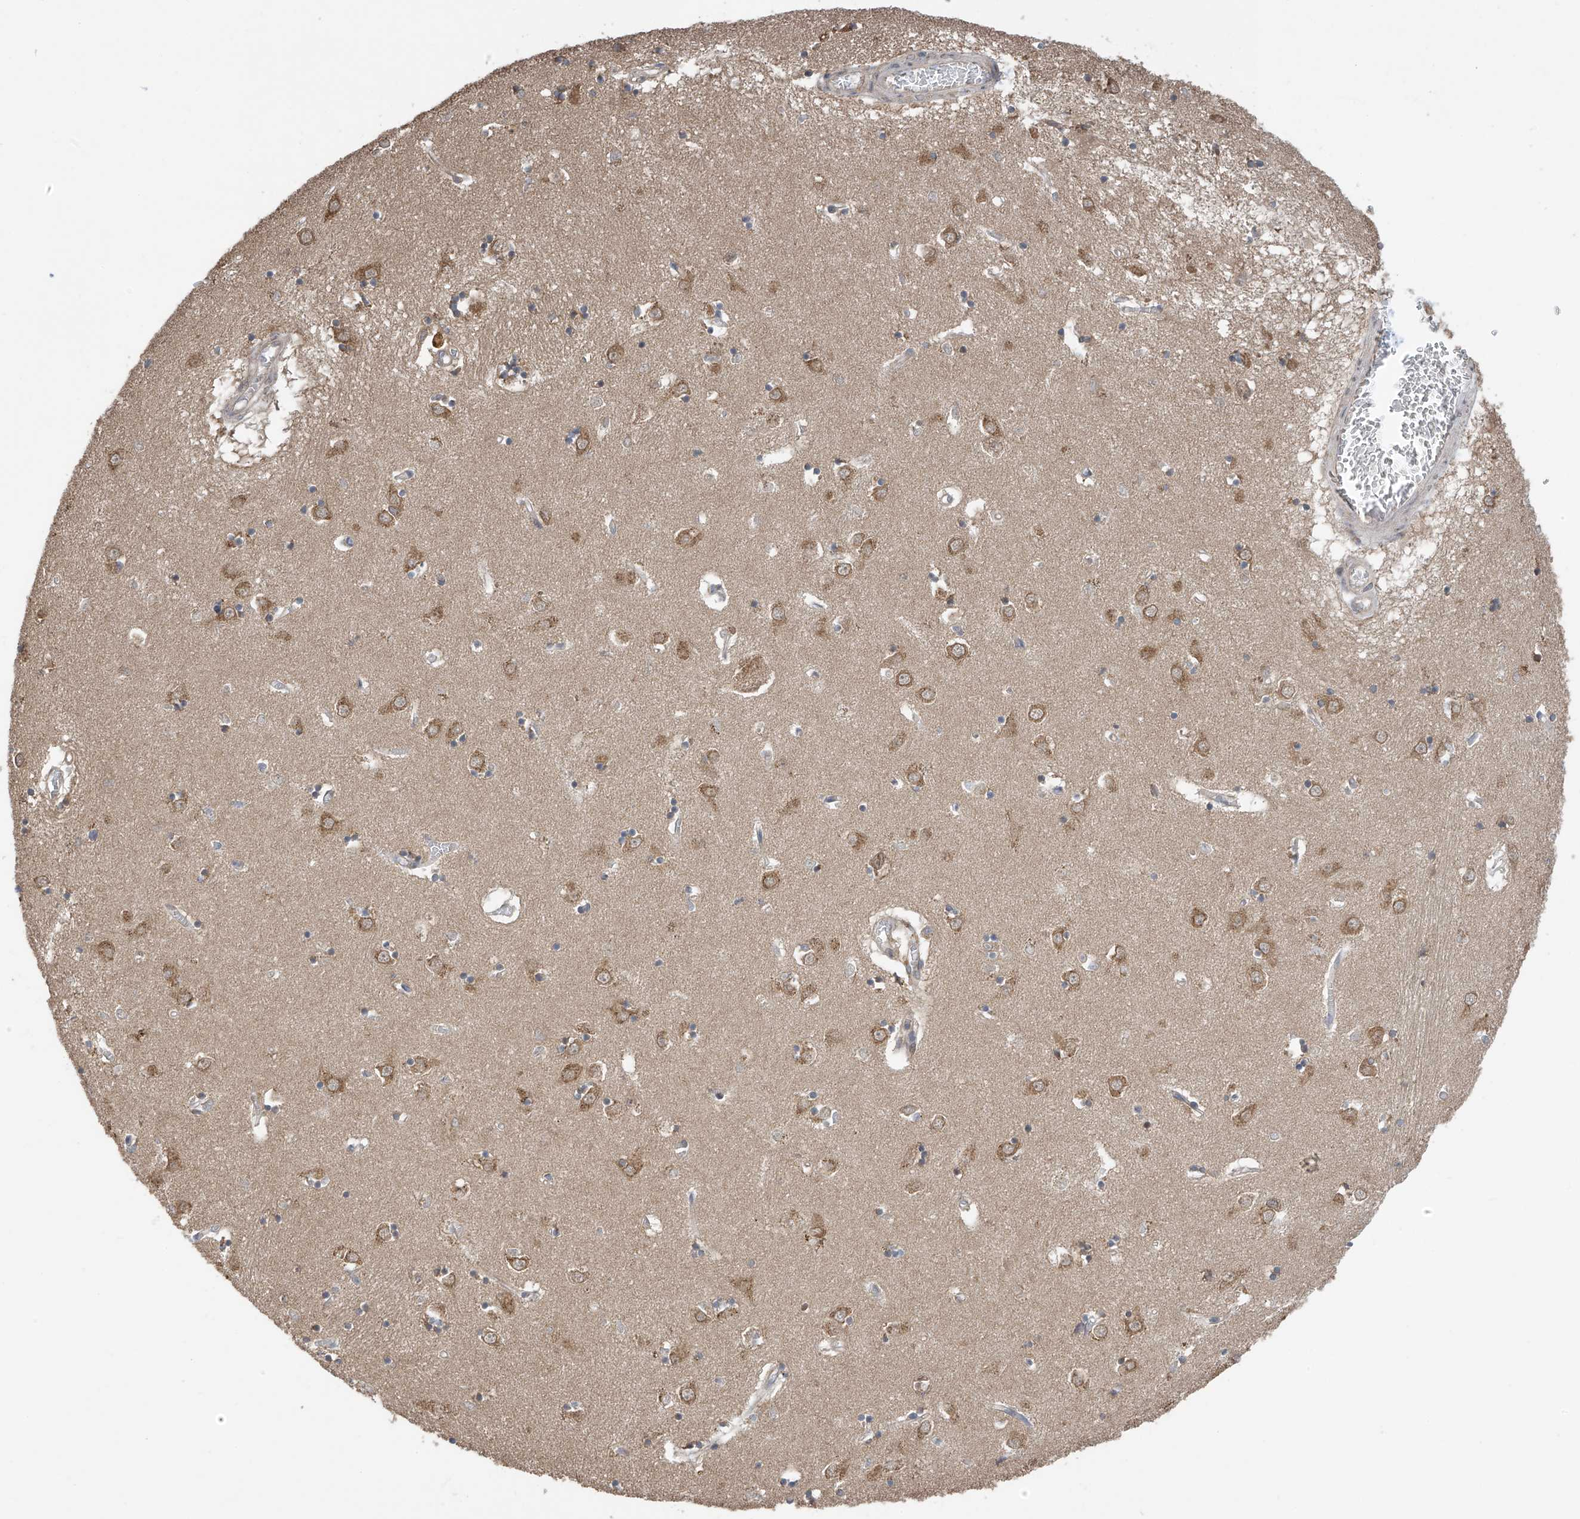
{"staining": {"intensity": "weak", "quantity": "<25%", "location": "cytoplasmic/membranous"}, "tissue": "caudate", "cell_type": "Glial cells", "image_type": "normal", "snomed": [{"axis": "morphology", "description": "Normal tissue, NOS"}, {"axis": "topography", "description": "Lateral ventricle wall"}], "caption": "High power microscopy image of an IHC image of benign caudate, revealing no significant staining in glial cells. The staining was performed using DAB to visualize the protein expression in brown, while the nuclei were stained in blue with hematoxylin (Magnification: 20x).", "gene": "PNPT1", "patient": {"sex": "male", "age": 70}}